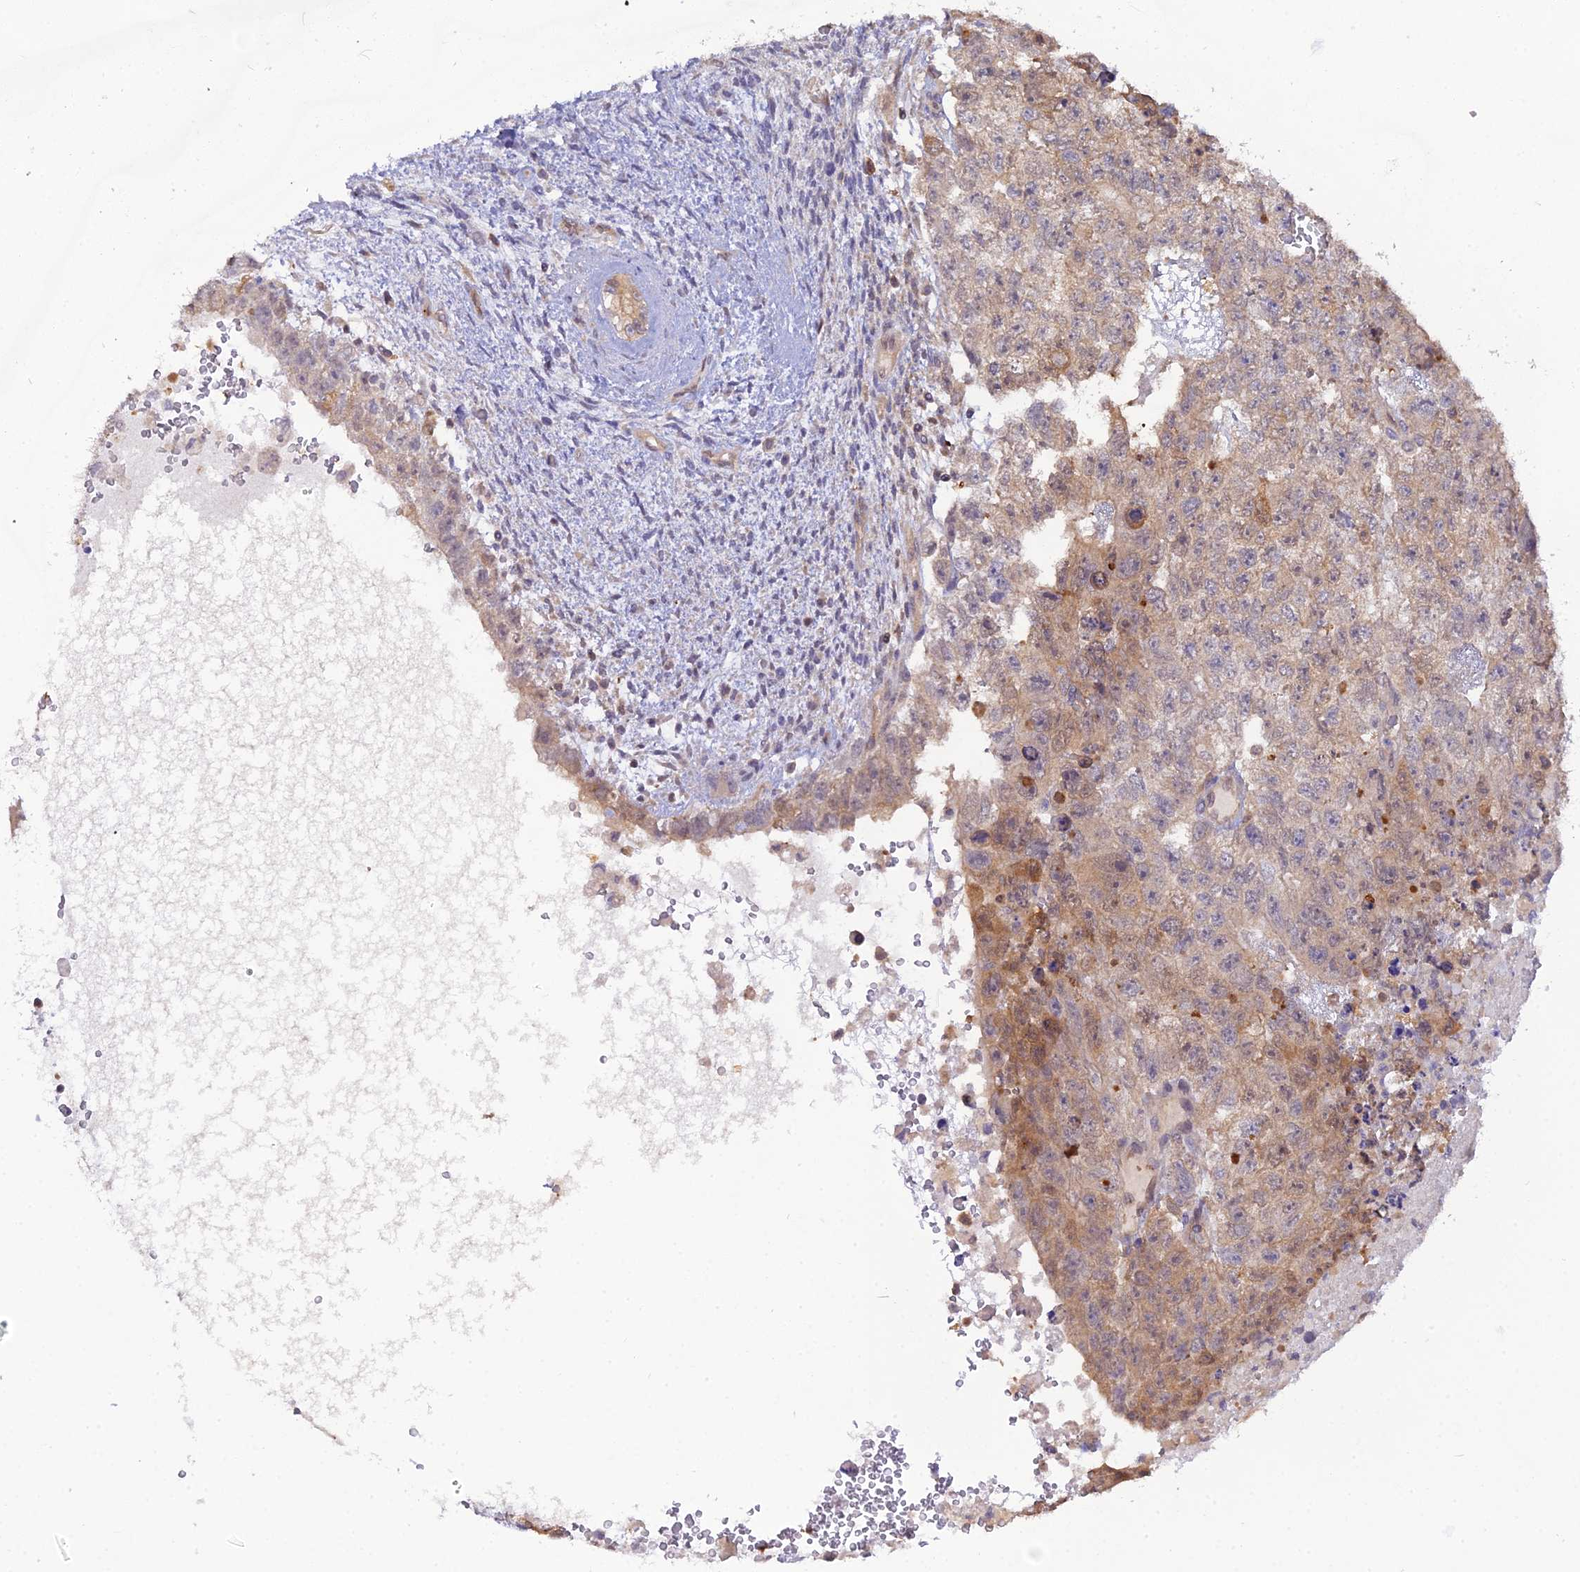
{"staining": {"intensity": "weak", "quantity": "<25%", "location": "cytoplasmic/membranous"}, "tissue": "testis cancer", "cell_type": "Tumor cells", "image_type": "cancer", "snomed": [{"axis": "morphology", "description": "Carcinoma, Embryonal, NOS"}, {"axis": "topography", "description": "Testis"}], "caption": "Immunohistochemistry (IHC) histopathology image of testis cancer (embryonal carcinoma) stained for a protein (brown), which displays no staining in tumor cells.", "gene": "HINT1", "patient": {"sex": "male", "age": 26}}